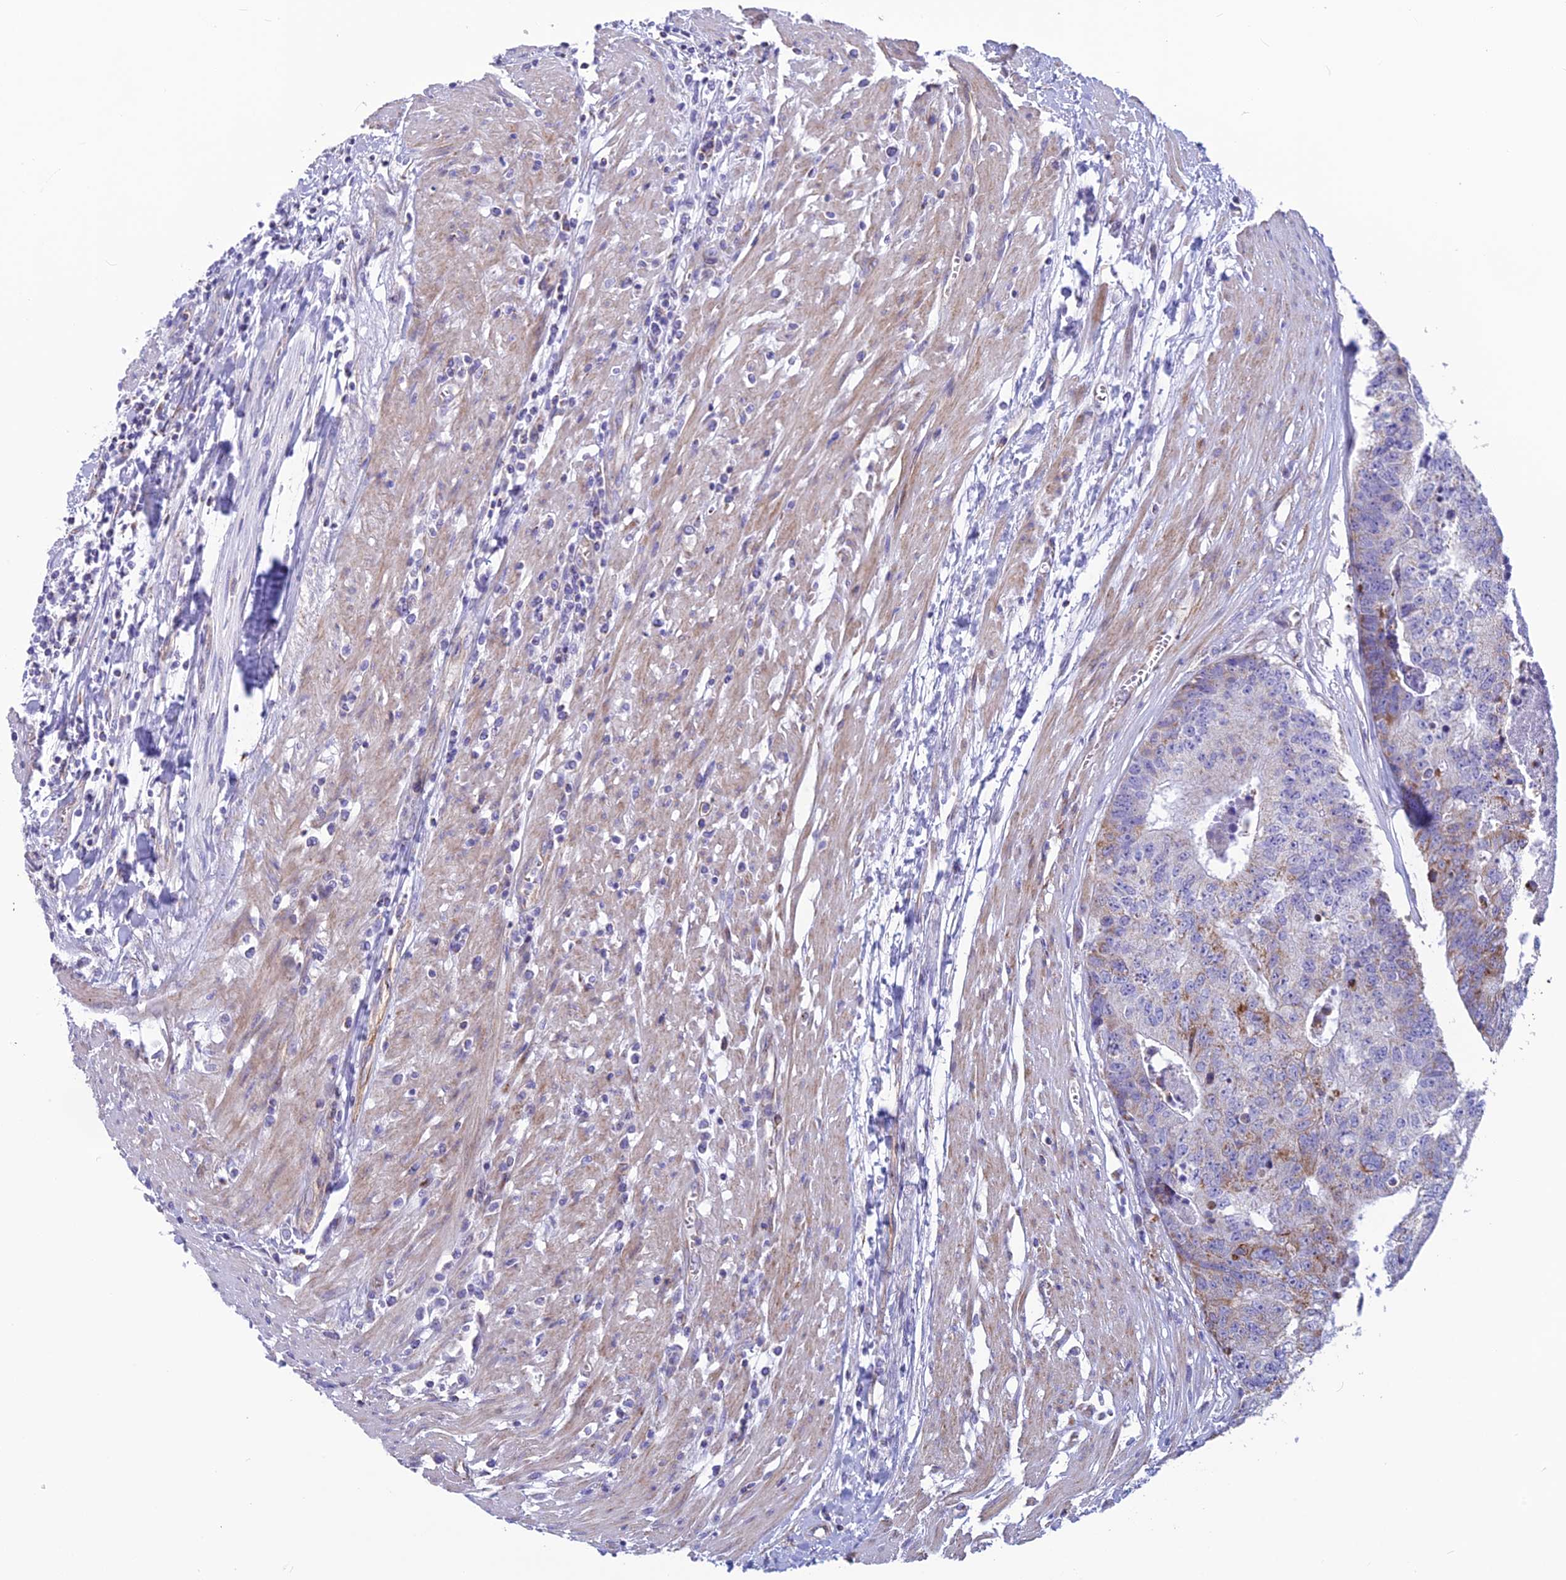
{"staining": {"intensity": "moderate", "quantity": "25%-75%", "location": "cytoplasmic/membranous"}, "tissue": "colorectal cancer", "cell_type": "Tumor cells", "image_type": "cancer", "snomed": [{"axis": "morphology", "description": "Adenocarcinoma, NOS"}, {"axis": "topography", "description": "Colon"}], "caption": "A histopathology image showing moderate cytoplasmic/membranous expression in about 25%-75% of tumor cells in colorectal cancer, as visualized by brown immunohistochemical staining.", "gene": "POMGNT1", "patient": {"sex": "female", "age": 67}}